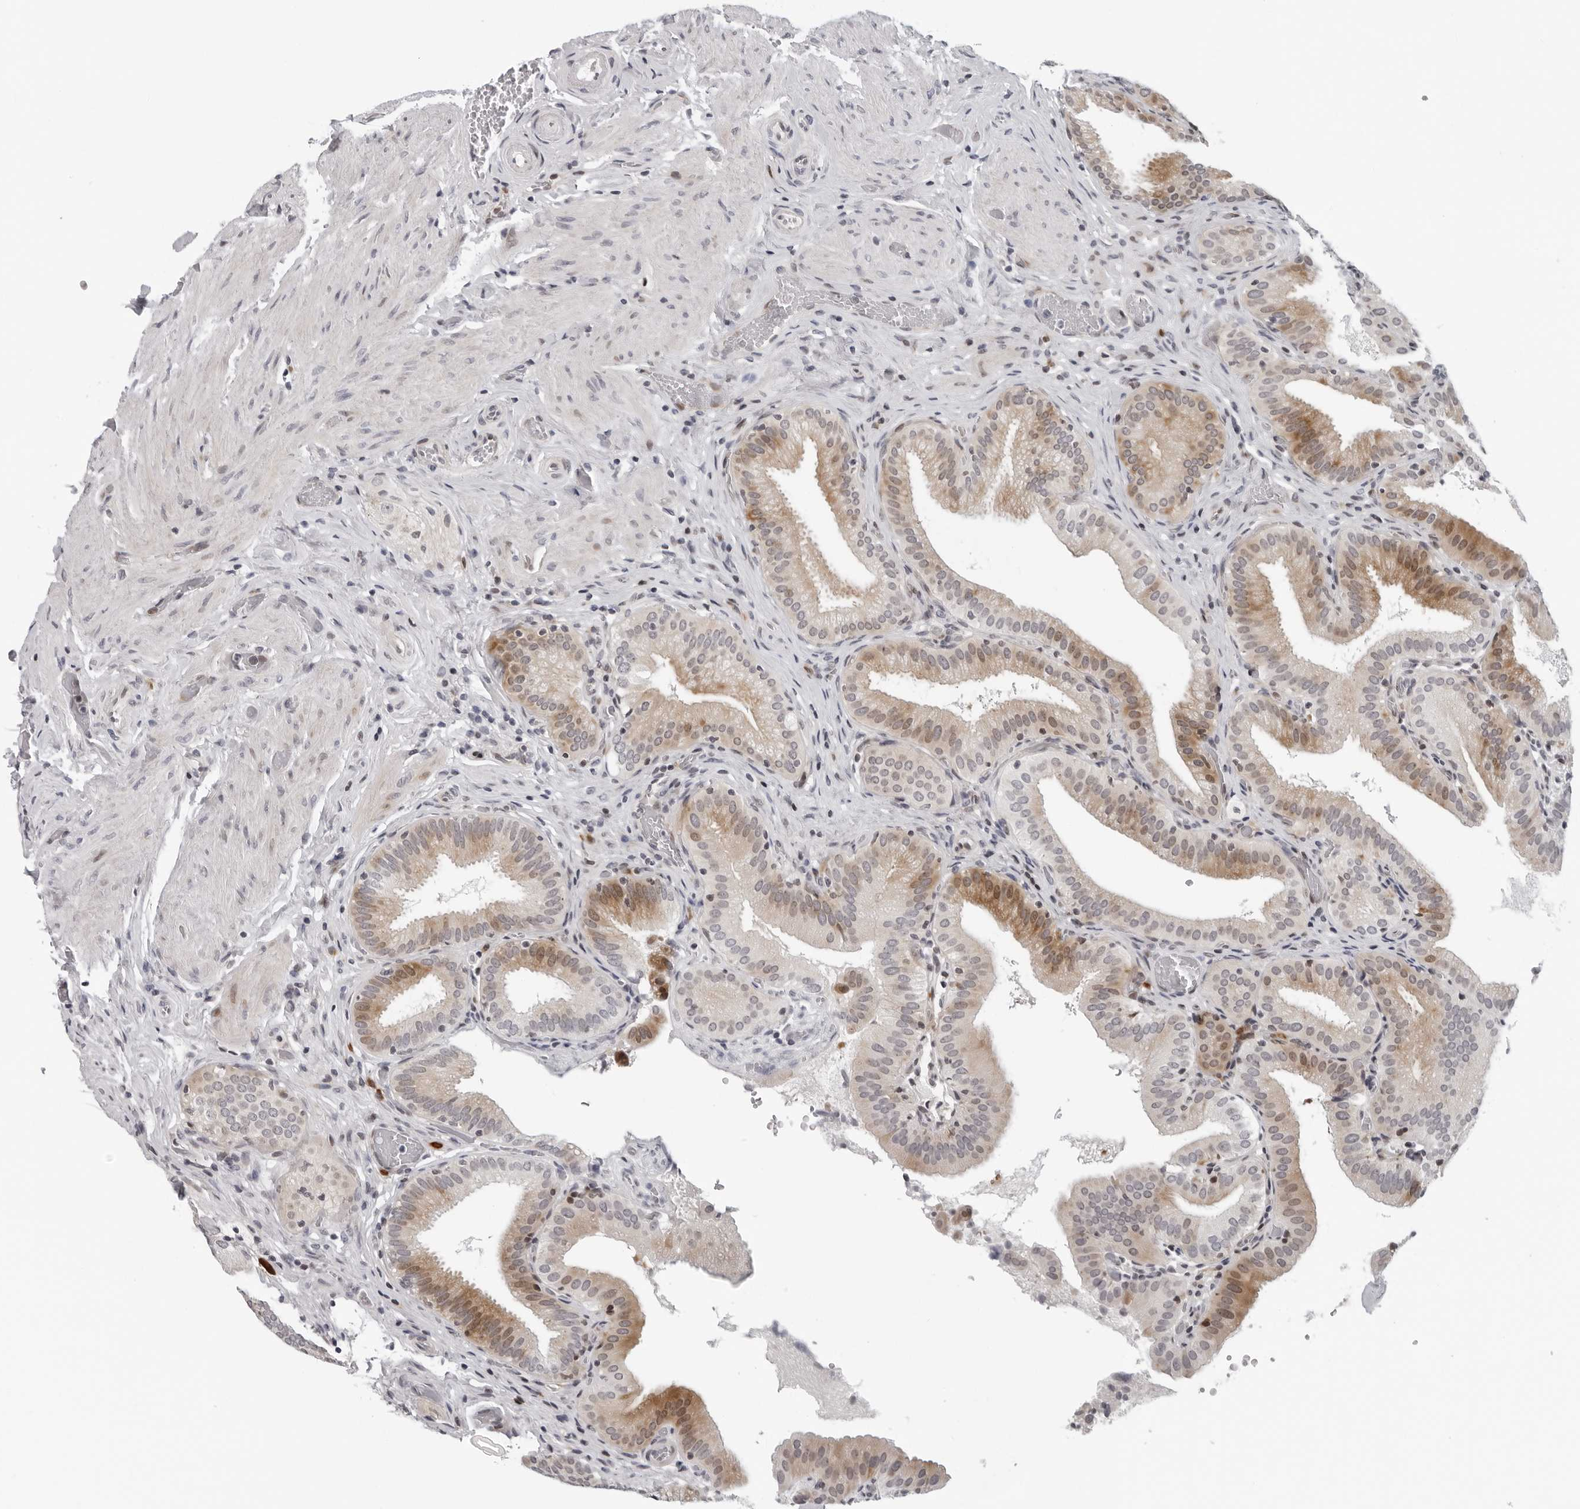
{"staining": {"intensity": "moderate", "quantity": ">75%", "location": "cytoplasmic/membranous"}, "tissue": "gallbladder", "cell_type": "Glandular cells", "image_type": "normal", "snomed": [{"axis": "morphology", "description": "Normal tissue, NOS"}, {"axis": "topography", "description": "Gallbladder"}], "caption": "DAB immunohistochemical staining of benign human gallbladder exhibits moderate cytoplasmic/membranous protein expression in approximately >75% of glandular cells.", "gene": "PIP4K2C", "patient": {"sex": "male", "age": 54}}